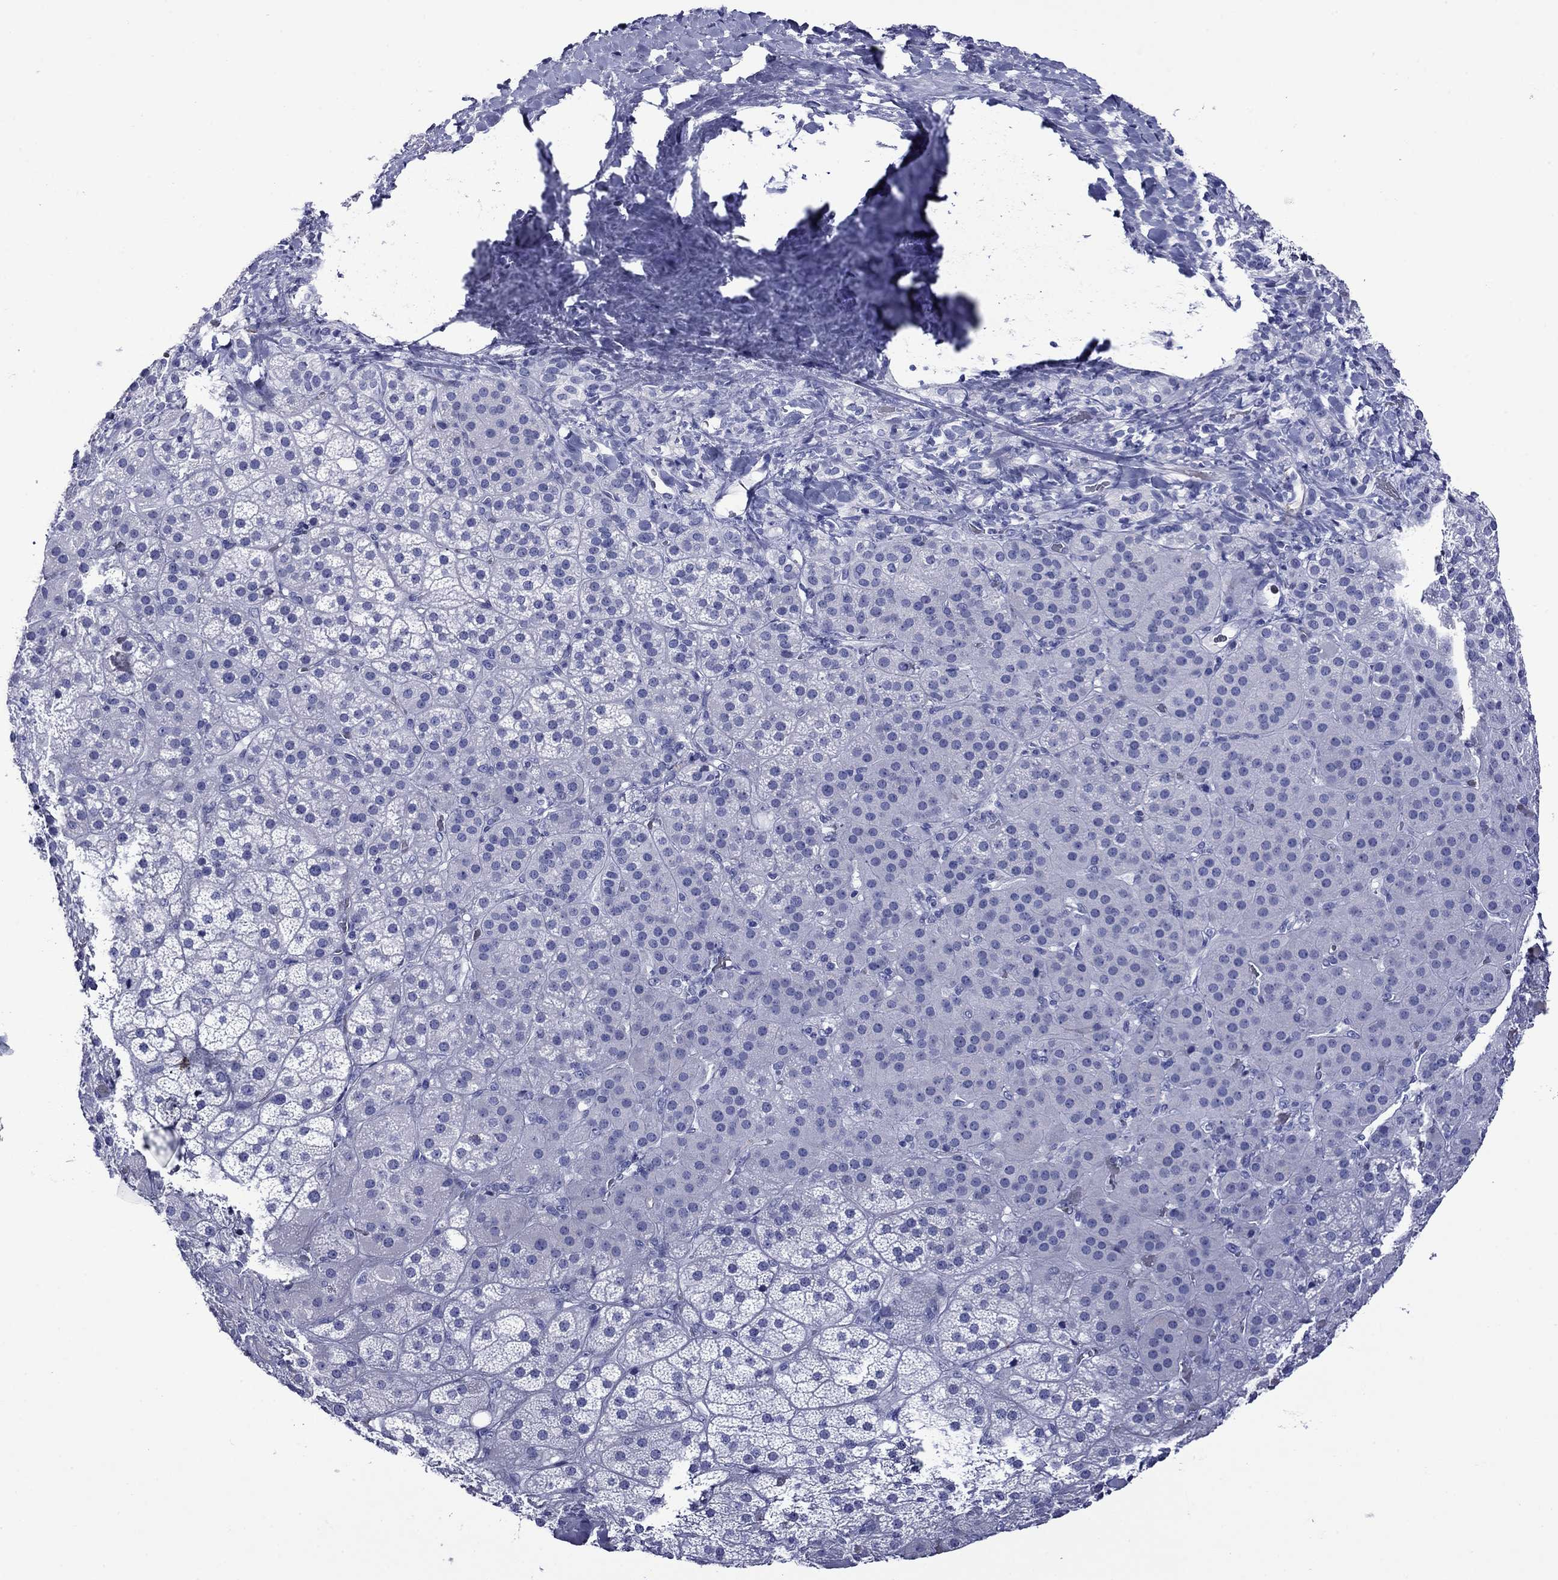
{"staining": {"intensity": "negative", "quantity": "none", "location": "none"}, "tissue": "adrenal gland", "cell_type": "Glandular cells", "image_type": "normal", "snomed": [{"axis": "morphology", "description": "Normal tissue, NOS"}, {"axis": "topography", "description": "Adrenal gland"}], "caption": "Immunohistochemical staining of benign human adrenal gland displays no significant staining in glandular cells. (DAB (3,3'-diaminobenzidine) immunohistochemistry visualized using brightfield microscopy, high magnification).", "gene": "ROM1", "patient": {"sex": "male", "age": 57}}